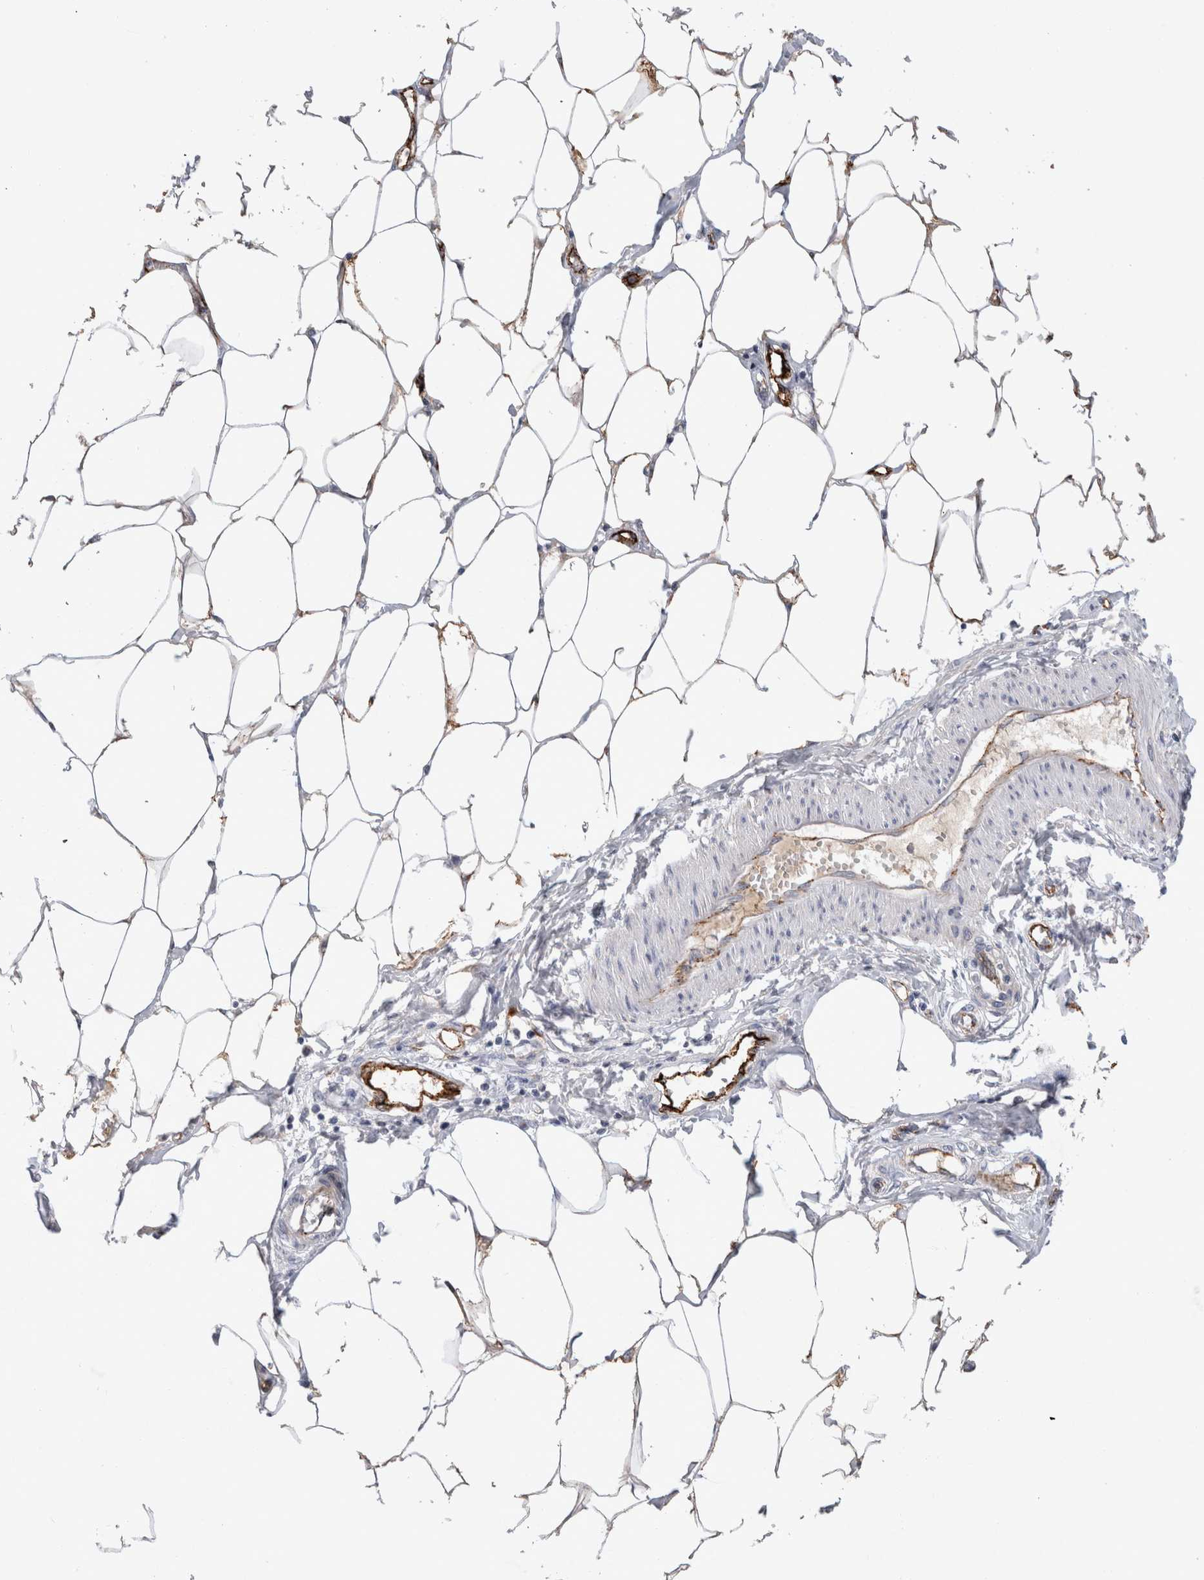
{"staining": {"intensity": "negative", "quantity": "none", "location": "none"}, "tissue": "adipose tissue", "cell_type": "Adipocytes", "image_type": "normal", "snomed": [{"axis": "morphology", "description": "Normal tissue, NOS"}, {"axis": "morphology", "description": "Adenocarcinoma, NOS"}, {"axis": "topography", "description": "Colon"}, {"axis": "topography", "description": "Peripheral nerve tissue"}], "caption": "Adipocytes are negative for brown protein staining in benign adipose tissue. Brightfield microscopy of IHC stained with DAB (brown) and hematoxylin (blue), captured at high magnification.", "gene": "IARS2", "patient": {"sex": "male", "age": 14}}